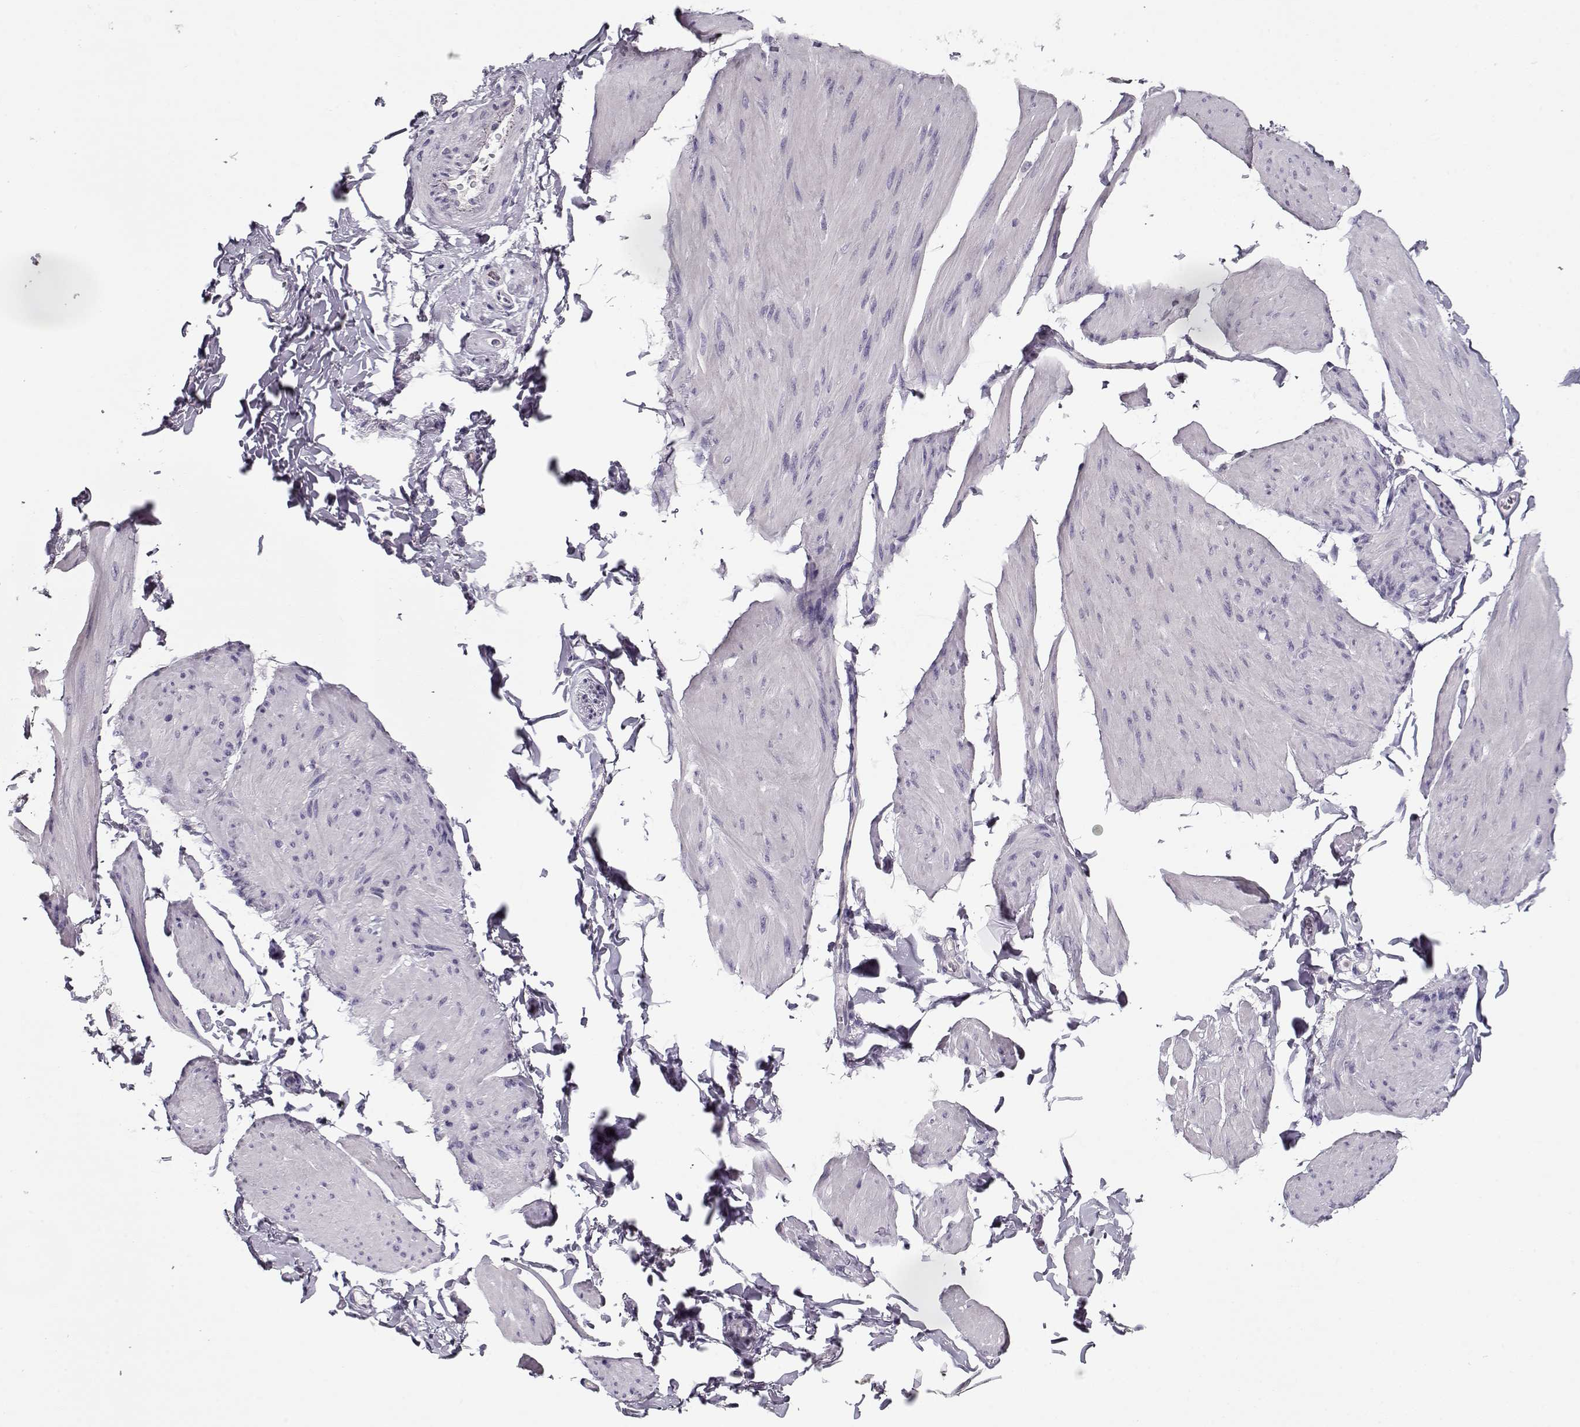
{"staining": {"intensity": "negative", "quantity": "none", "location": "none"}, "tissue": "smooth muscle", "cell_type": "Smooth muscle cells", "image_type": "normal", "snomed": [{"axis": "morphology", "description": "Normal tissue, NOS"}, {"axis": "topography", "description": "Adipose tissue"}, {"axis": "topography", "description": "Smooth muscle"}, {"axis": "topography", "description": "Peripheral nerve tissue"}], "caption": "This is an immunohistochemistry (IHC) histopathology image of normal smooth muscle. There is no expression in smooth muscle cells.", "gene": "CCDC136", "patient": {"sex": "male", "age": 83}}